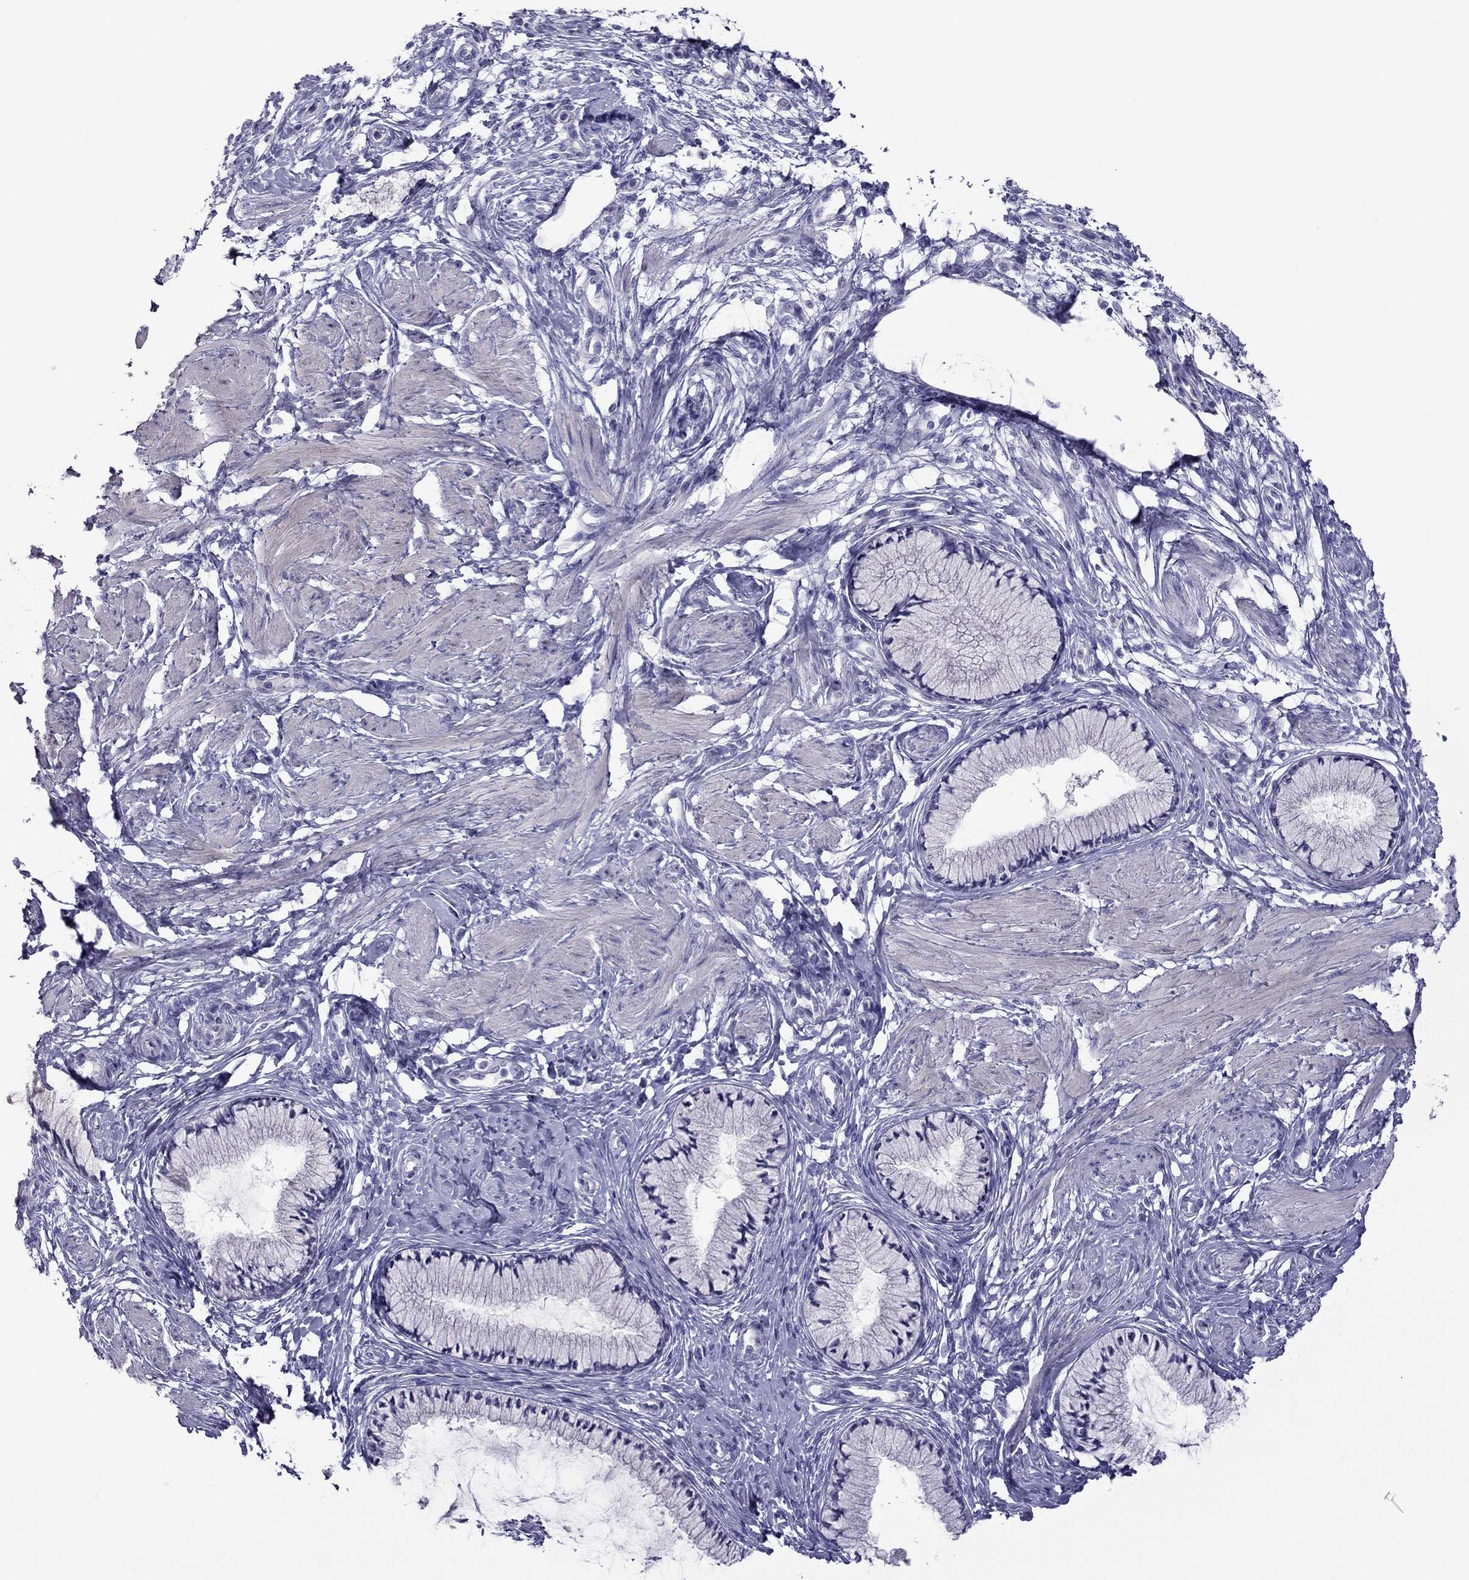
{"staining": {"intensity": "negative", "quantity": "none", "location": "none"}, "tissue": "cervix", "cell_type": "Glandular cells", "image_type": "normal", "snomed": [{"axis": "morphology", "description": "Normal tissue, NOS"}, {"axis": "topography", "description": "Cervix"}], "caption": "Immunohistochemistry (IHC) micrograph of normal human cervix stained for a protein (brown), which displays no staining in glandular cells. Brightfield microscopy of immunohistochemistry (IHC) stained with DAB (3,3'-diaminobenzidine) (brown) and hematoxylin (blue), captured at high magnification.", "gene": "ERC2", "patient": {"sex": "female", "age": 37}}